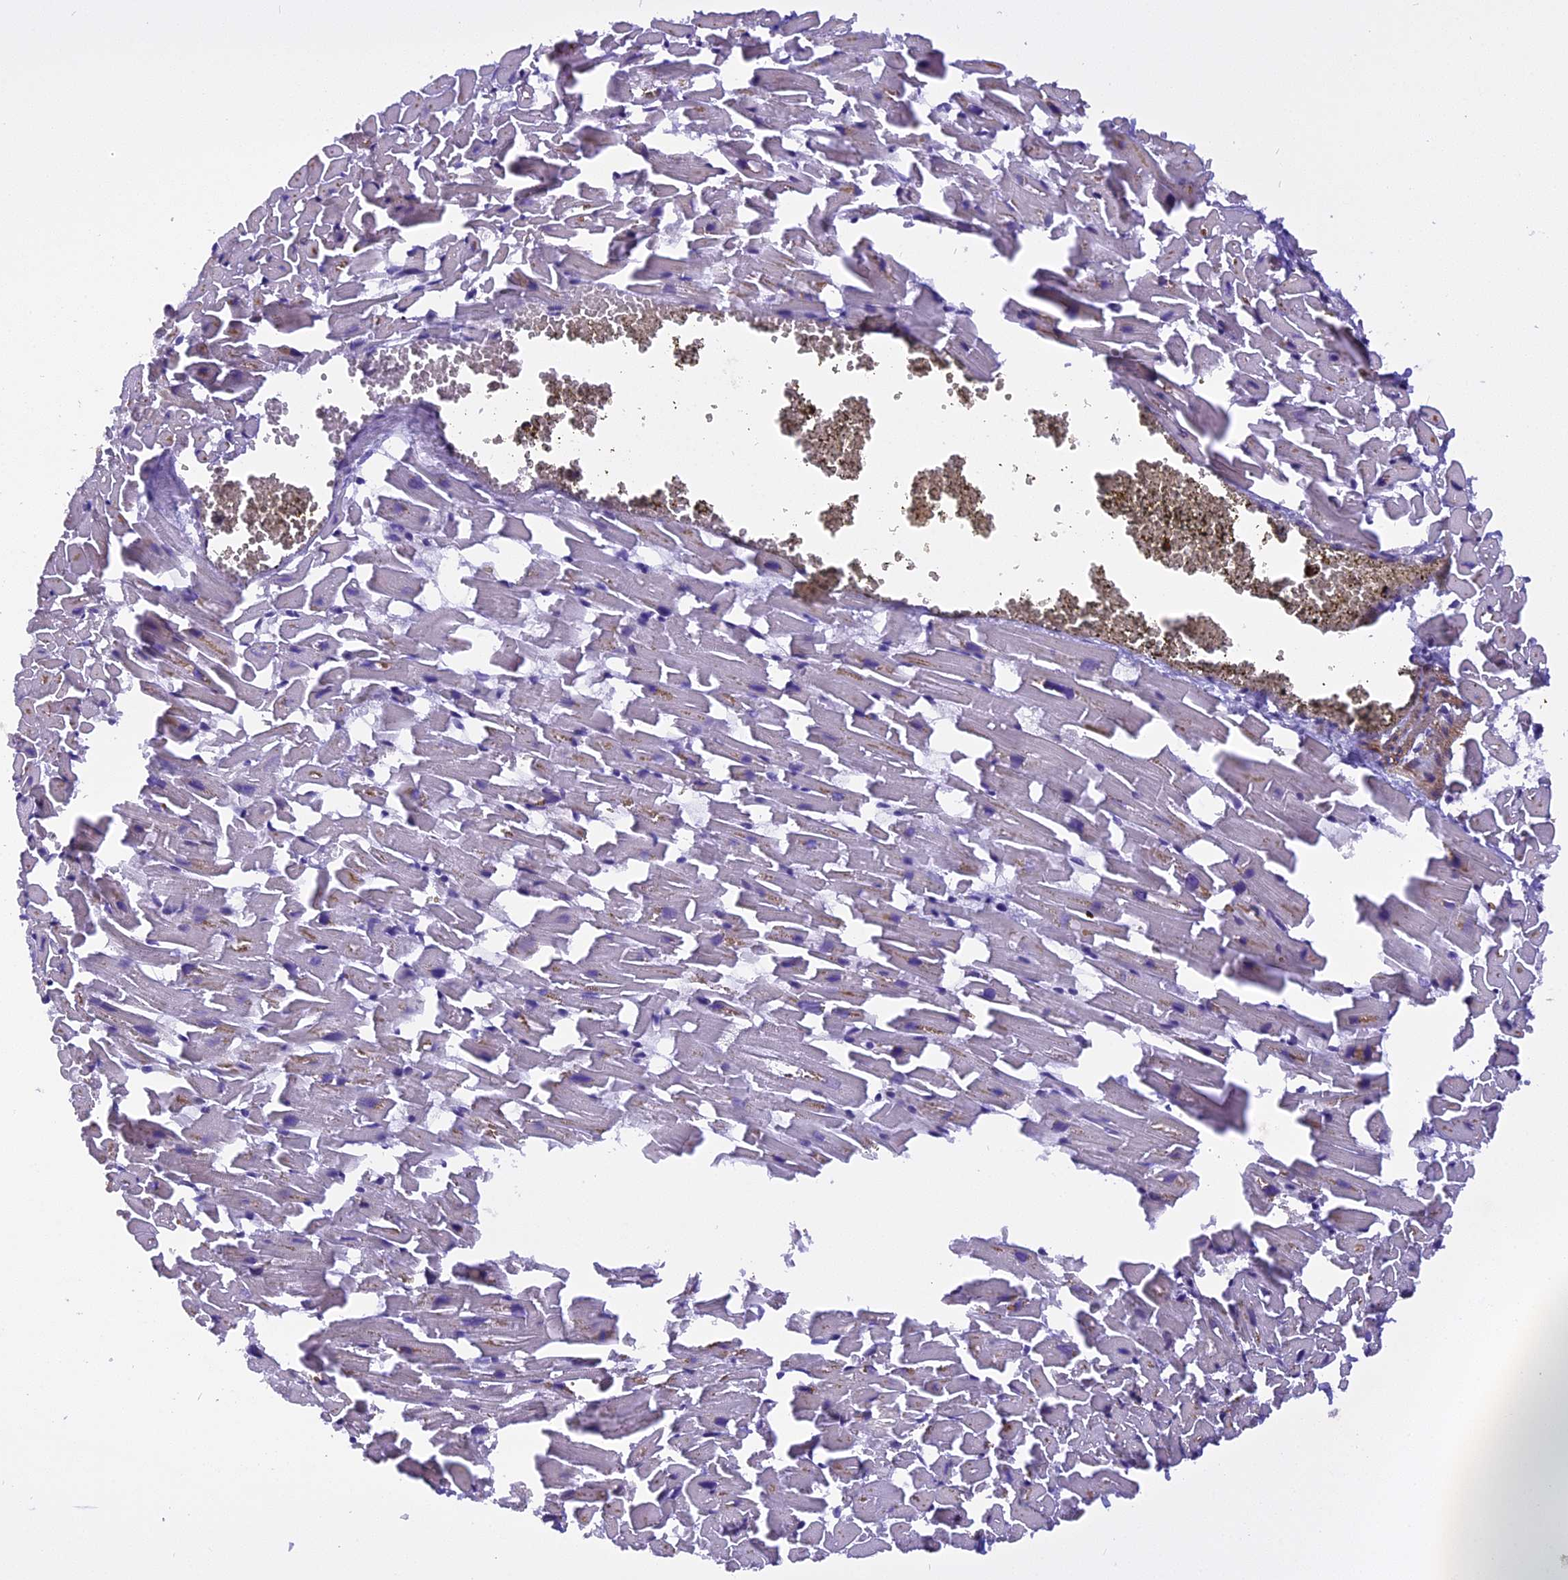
{"staining": {"intensity": "weak", "quantity": "<25%", "location": "cytoplasmic/membranous"}, "tissue": "heart muscle", "cell_type": "Cardiomyocytes", "image_type": "normal", "snomed": [{"axis": "morphology", "description": "Normal tissue, NOS"}, {"axis": "topography", "description": "Heart"}], "caption": "Immunohistochemistry image of unremarkable heart muscle stained for a protein (brown), which demonstrates no staining in cardiomyocytes. Brightfield microscopy of immunohistochemistry (IHC) stained with DAB (brown) and hematoxylin (blue), captured at high magnification.", "gene": "TRIM3", "patient": {"sex": "female", "age": 64}}